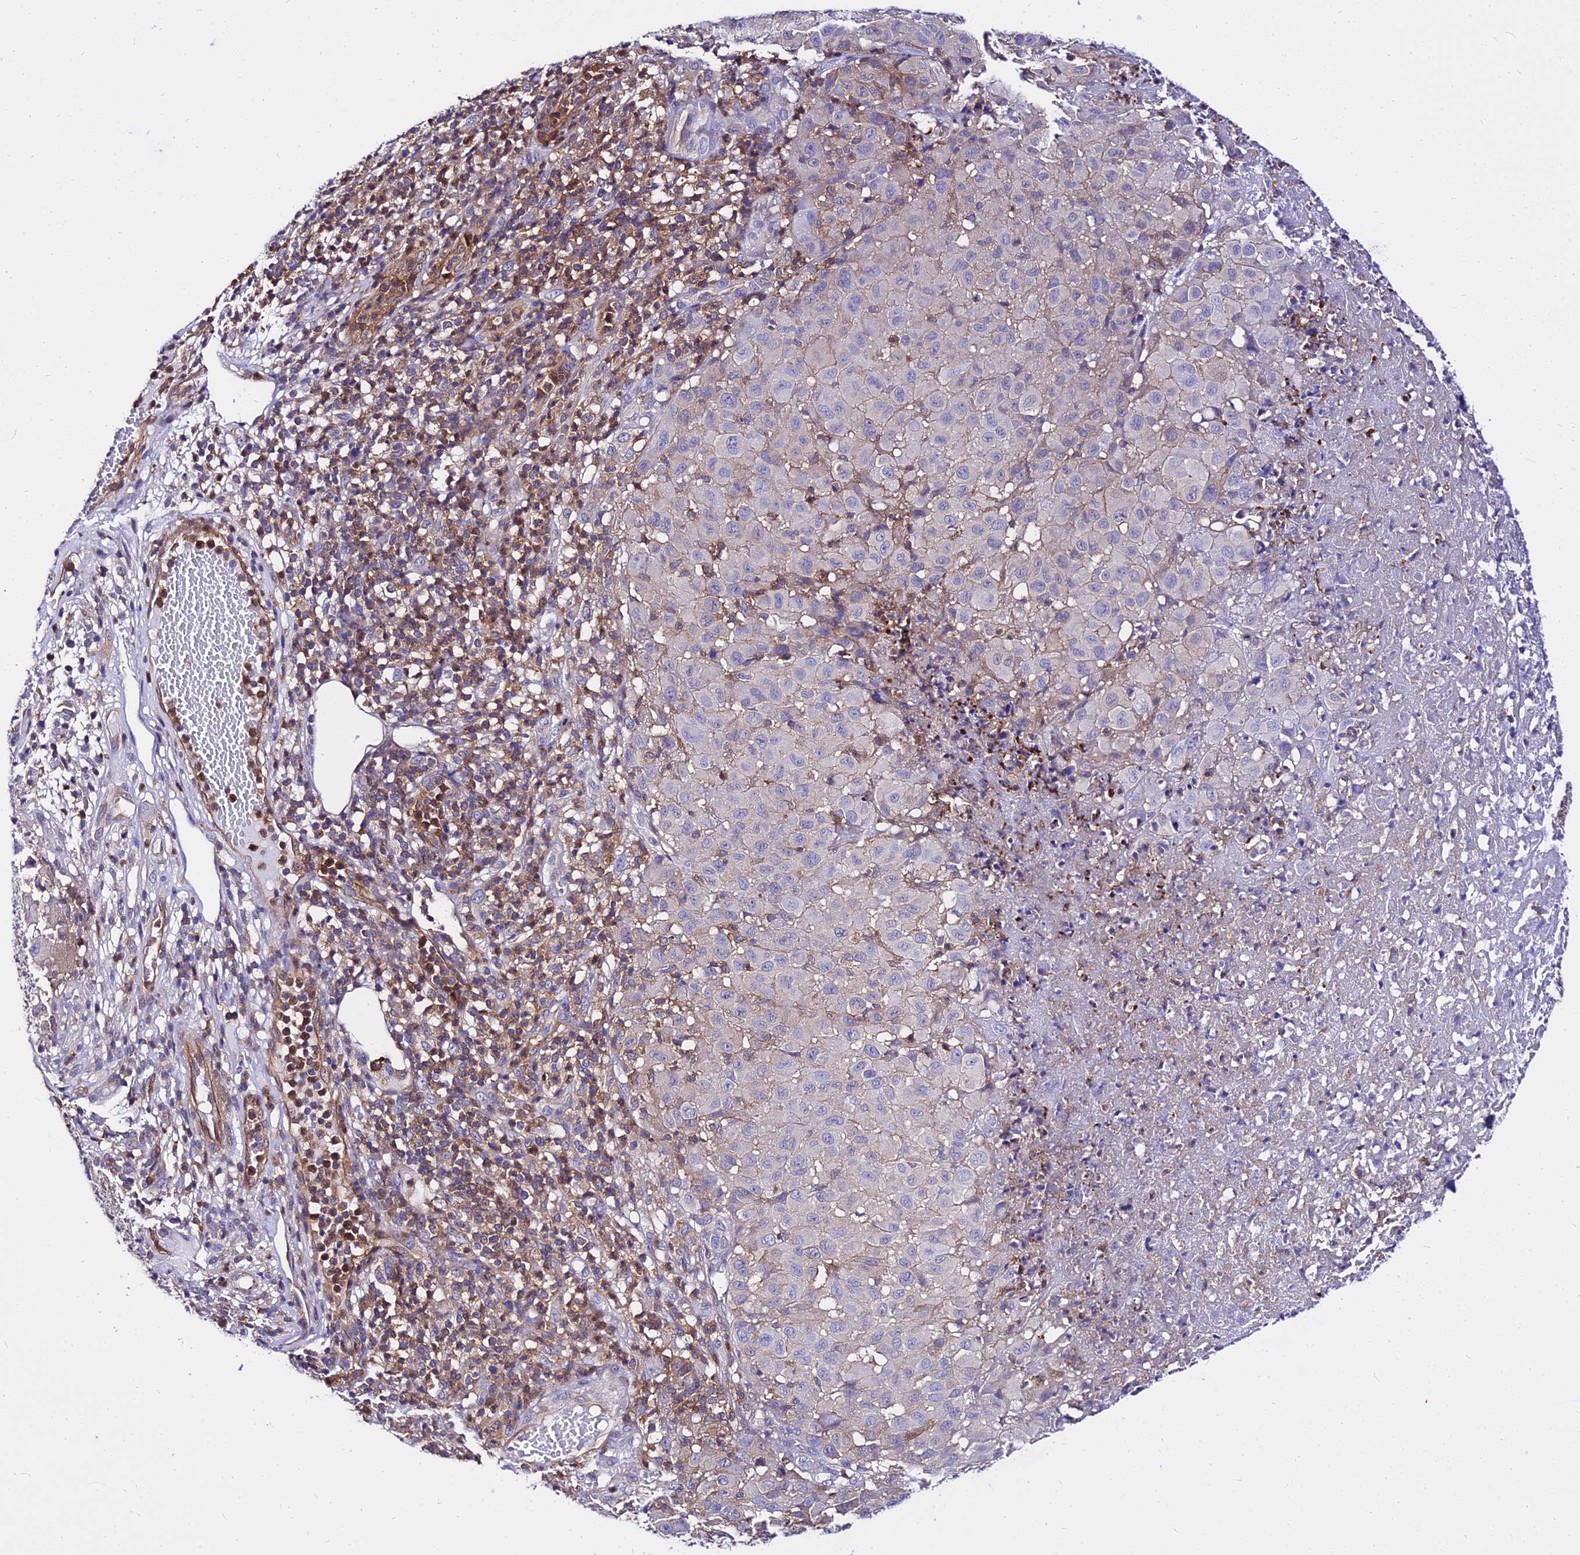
{"staining": {"intensity": "negative", "quantity": "none", "location": "none"}, "tissue": "melanoma", "cell_type": "Tumor cells", "image_type": "cancer", "snomed": [{"axis": "morphology", "description": "Malignant melanoma, NOS"}, {"axis": "topography", "description": "Skin"}], "caption": "Tumor cells show no significant staining in malignant melanoma. (Brightfield microscopy of DAB immunohistochemistry at high magnification).", "gene": "CSRP1", "patient": {"sex": "male", "age": 73}}